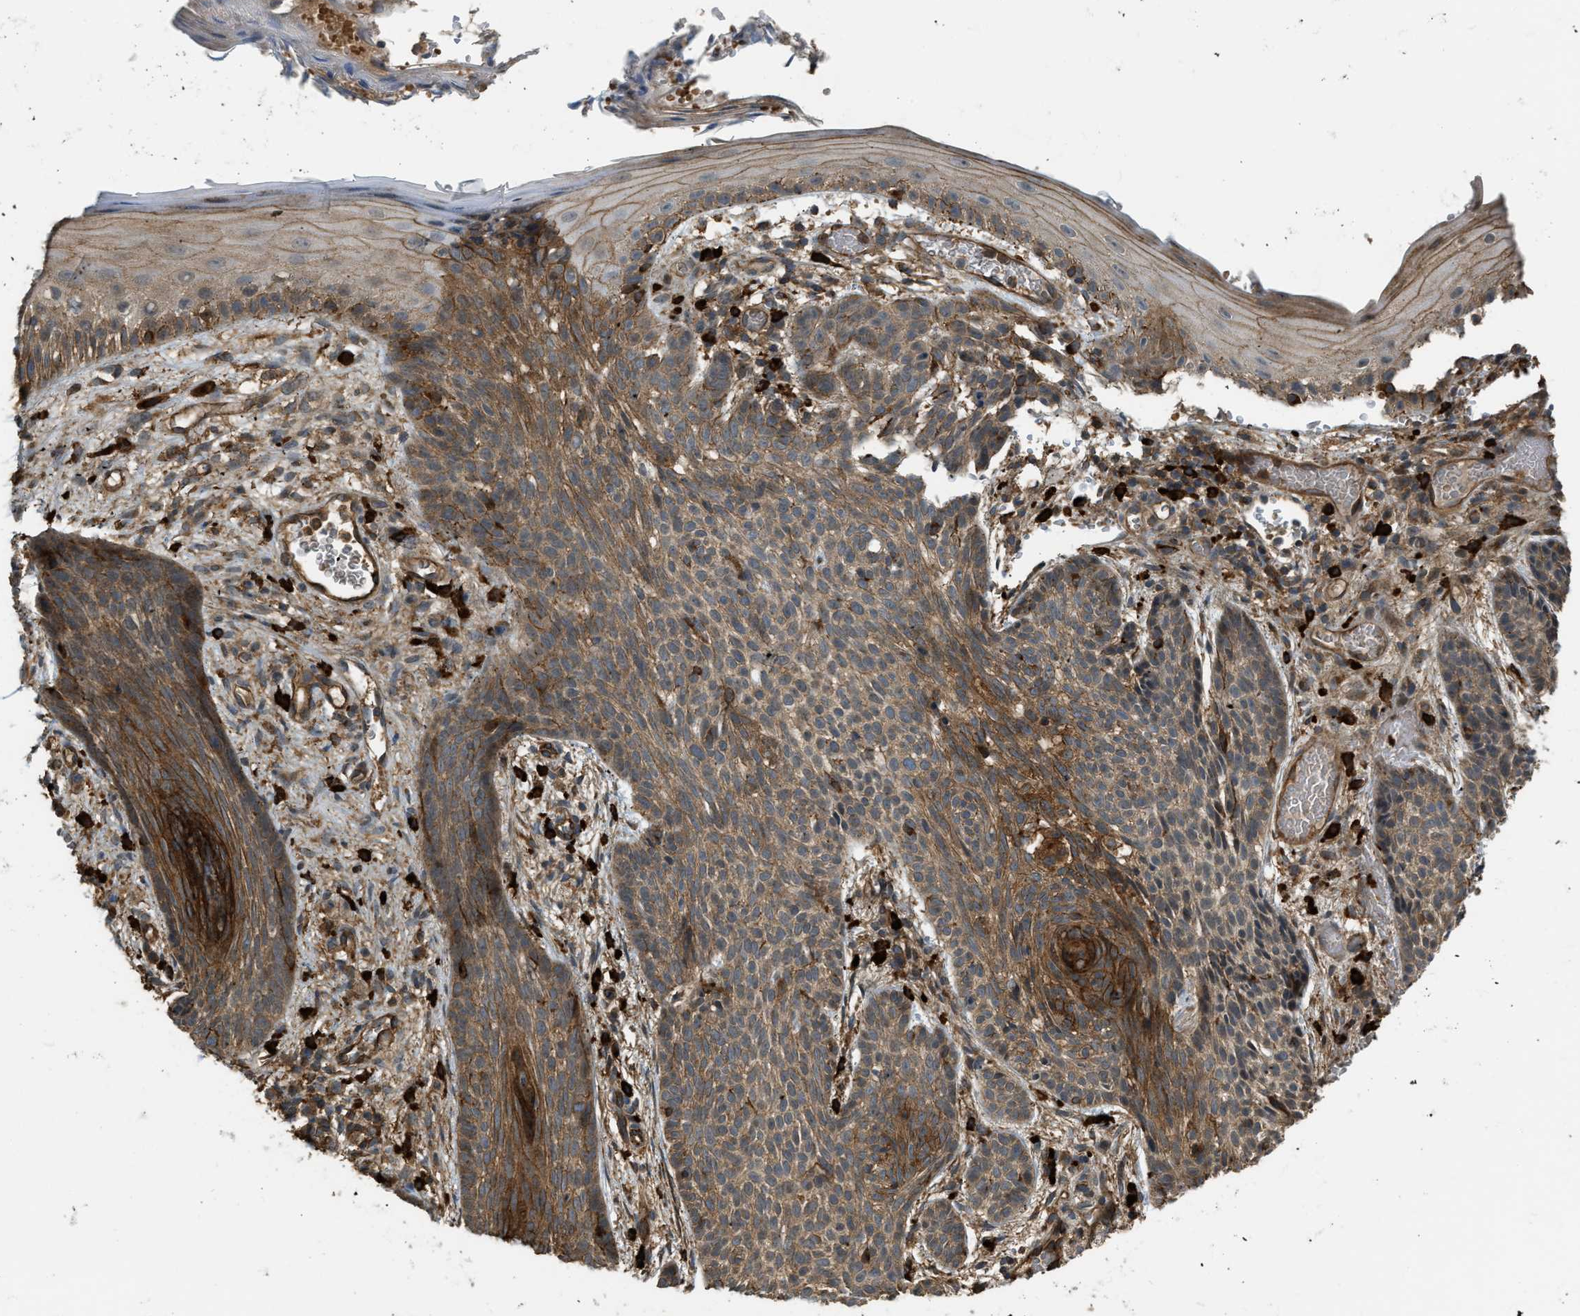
{"staining": {"intensity": "moderate", "quantity": ">75%", "location": "cytoplasmic/membranous"}, "tissue": "skin cancer", "cell_type": "Tumor cells", "image_type": "cancer", "snomed": [{"axis": "morphology", "description": "Basal cell carcinoma"}, {"axis": "topography", "description": "Skin"}], "caption": "Immunohistochemical staining of basal cell carcinoma (skin) reveals moderate cytoplasmic/membranous protein expression in approximately >75% of tumor cells.", "gene": "BAG4", "patient": {"sex": "female", "age": 59}}